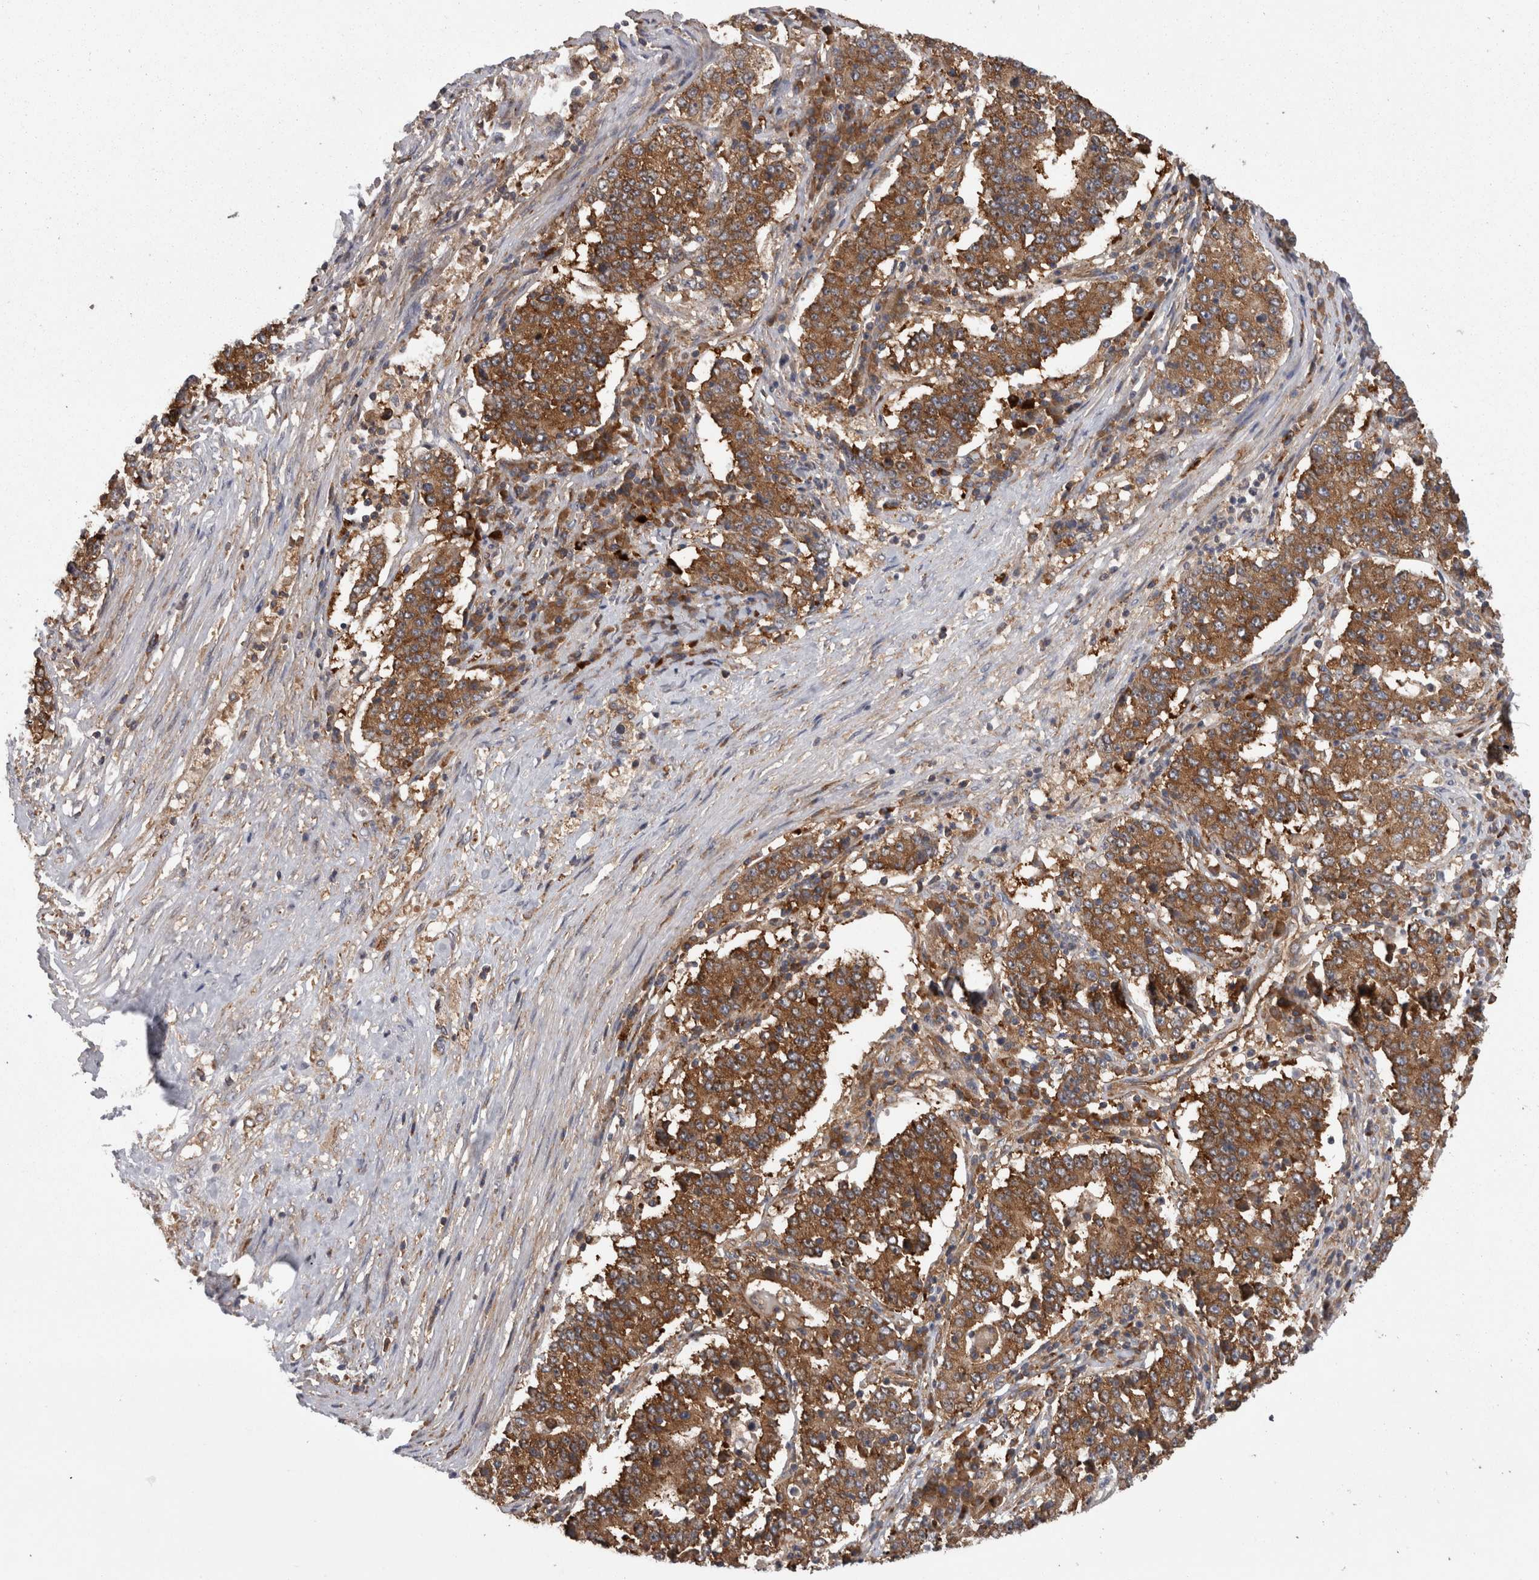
{"staining": {"intensity": "moderate", "quantity": ">75%", "location": "cytoplasmic/membranous"}, "tissue": "stomach cancer", "cell_type": "Tumor cells", "image_type": "cancer", "snomed": [{"axis": "morphology", "description": "Adenocarcinoma, NOS"}, {"axis": "topography", "description": "Stomach"}], "caption": "Adenocarcinoma (stomach) was stained to show a protein in brown. There is medium levels of moderate cytoplasmic/membranous positivity in approximately >75% of tumor cells.", "gene": "SMCR8", "patient": {"sex": "male", "age": 59}}